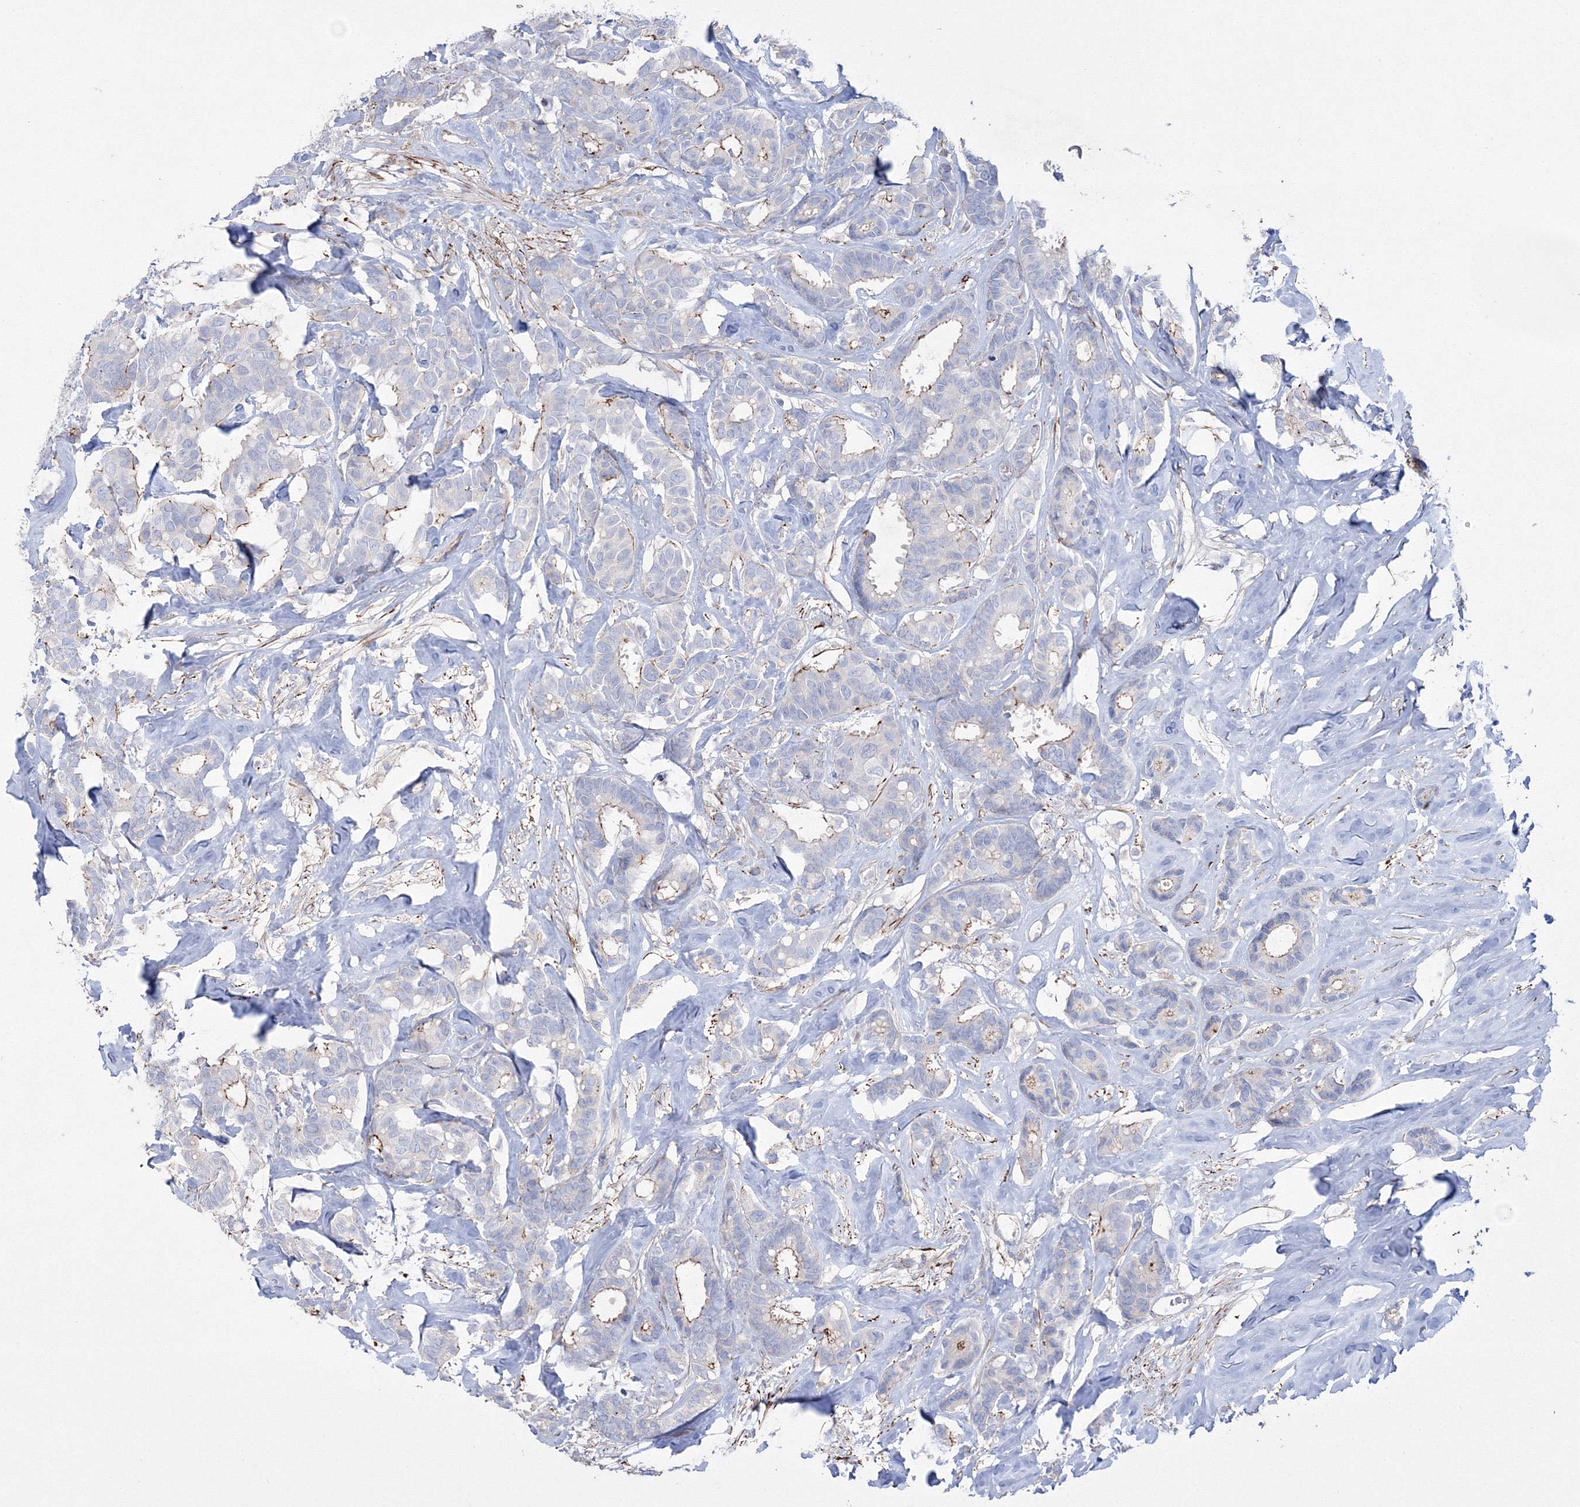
{"staining": {"intensity": "moderate", "quantity": "<25%", "location": "cytoplasmic/membranous"}, "tissue": "breast cancer", "cell_type": "Tumor cells", "image_type": "cancer", "snomed": [{"axis": "morphology", "description": "Duct carcinoma"}, {"axis": "topography", "description": "Breast"}], "caption": "Immunohistochemical staining of breast cancer (invasive ductal carcinoma) shows moderate cytoplasmic/membranous protein expression in approximately <25% of tumor cells.", "gene": "GPR82", "patient": {"sex": "female", "age": 87}}